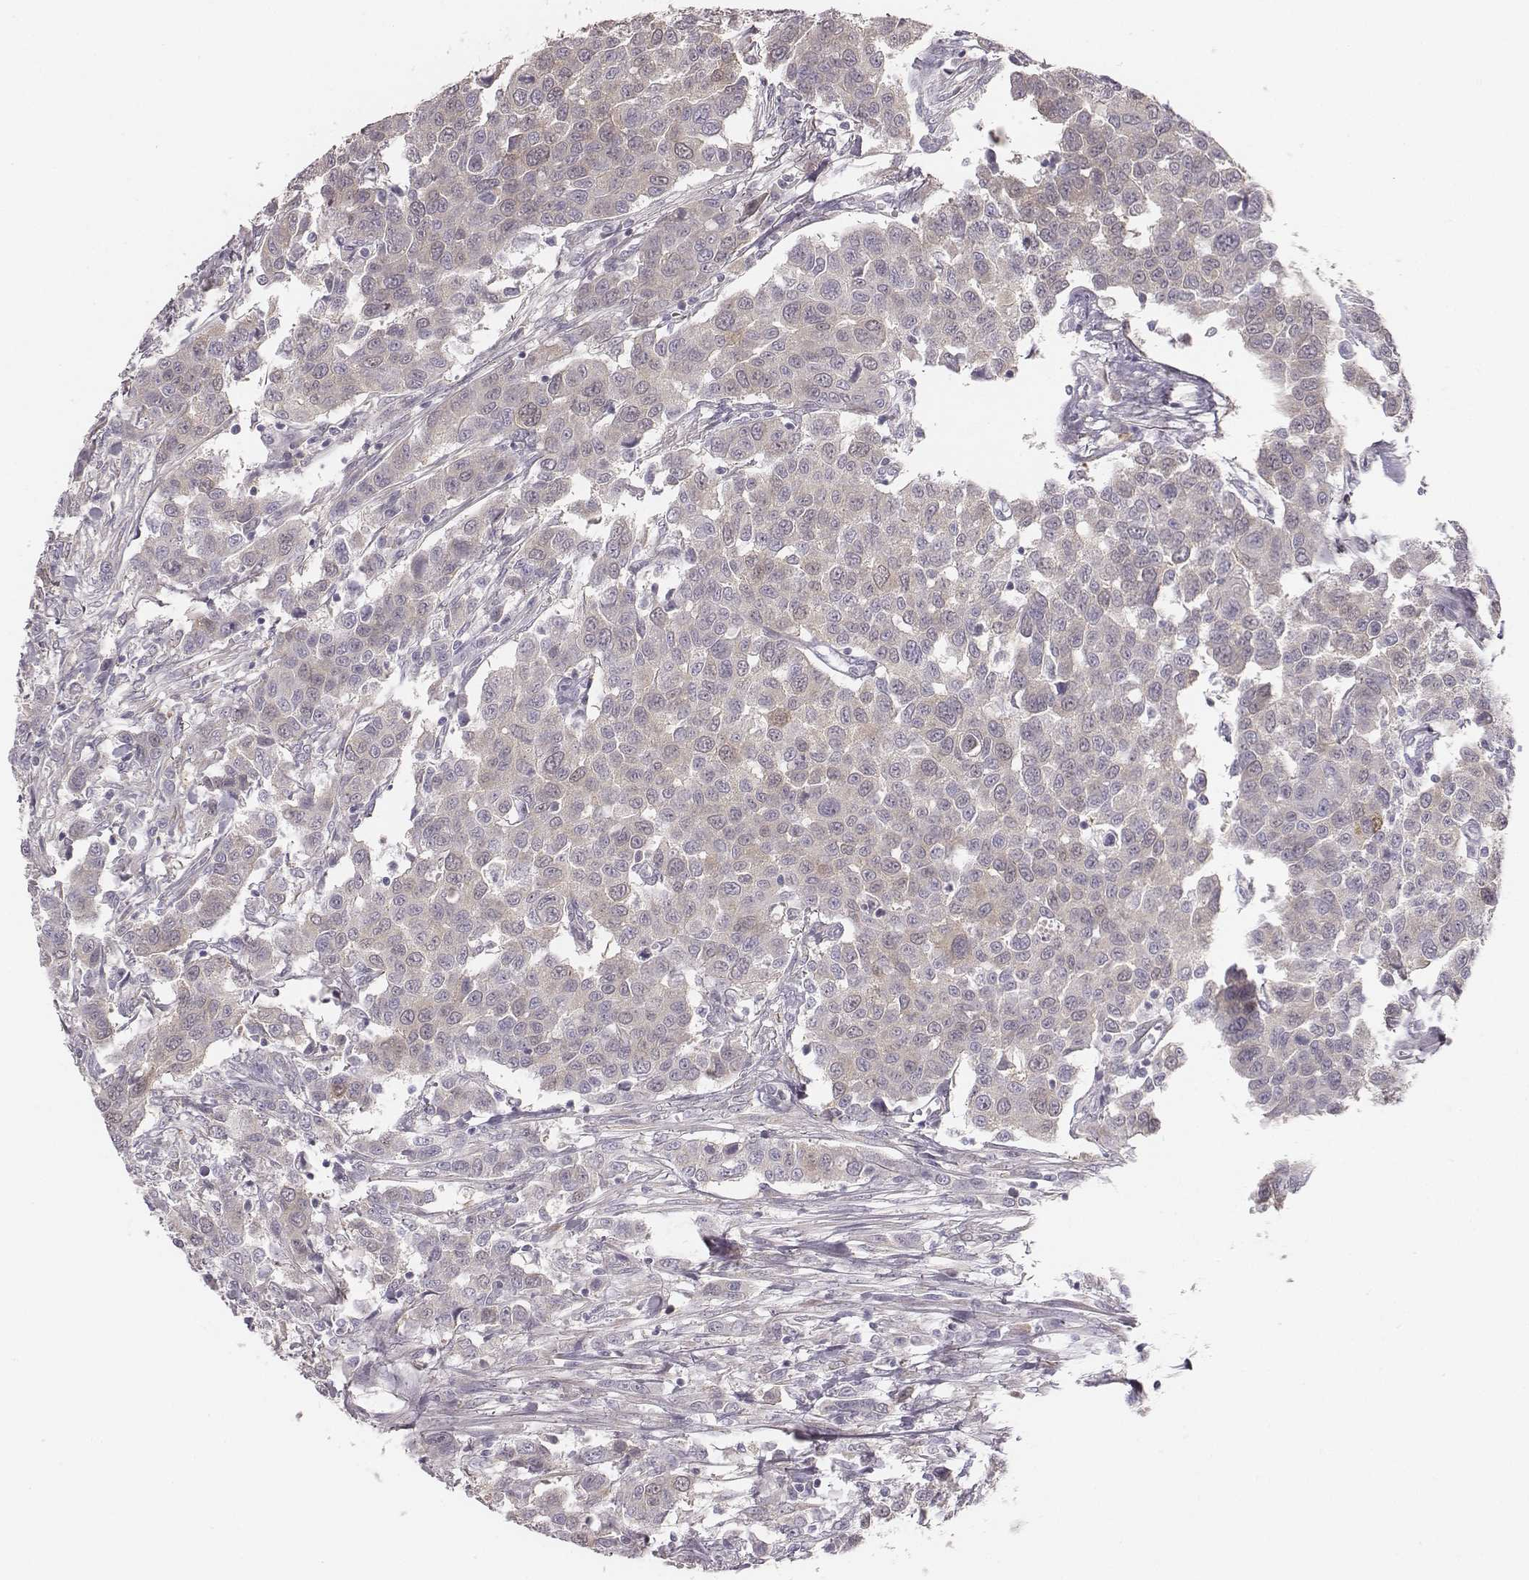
{"staining": {"intensity": "negative", "quantity": "none", "location": "none"}, "tissue": "urothelial cancer", "cell_type": "Tumor cells", "image_type": "cancer", "snomed": [{"axis": "morphology", "description": "Urothelial carcinoma, High grade"}, {"axis": "topography", "description": "Urinary bladder"}], "caption": "This is a photomicrograph of IHC staining of urothelial cancer, which shows no positivity in tumor cells.", "gene": "PBK", "patient": {"sex": "female", "age": 58}}